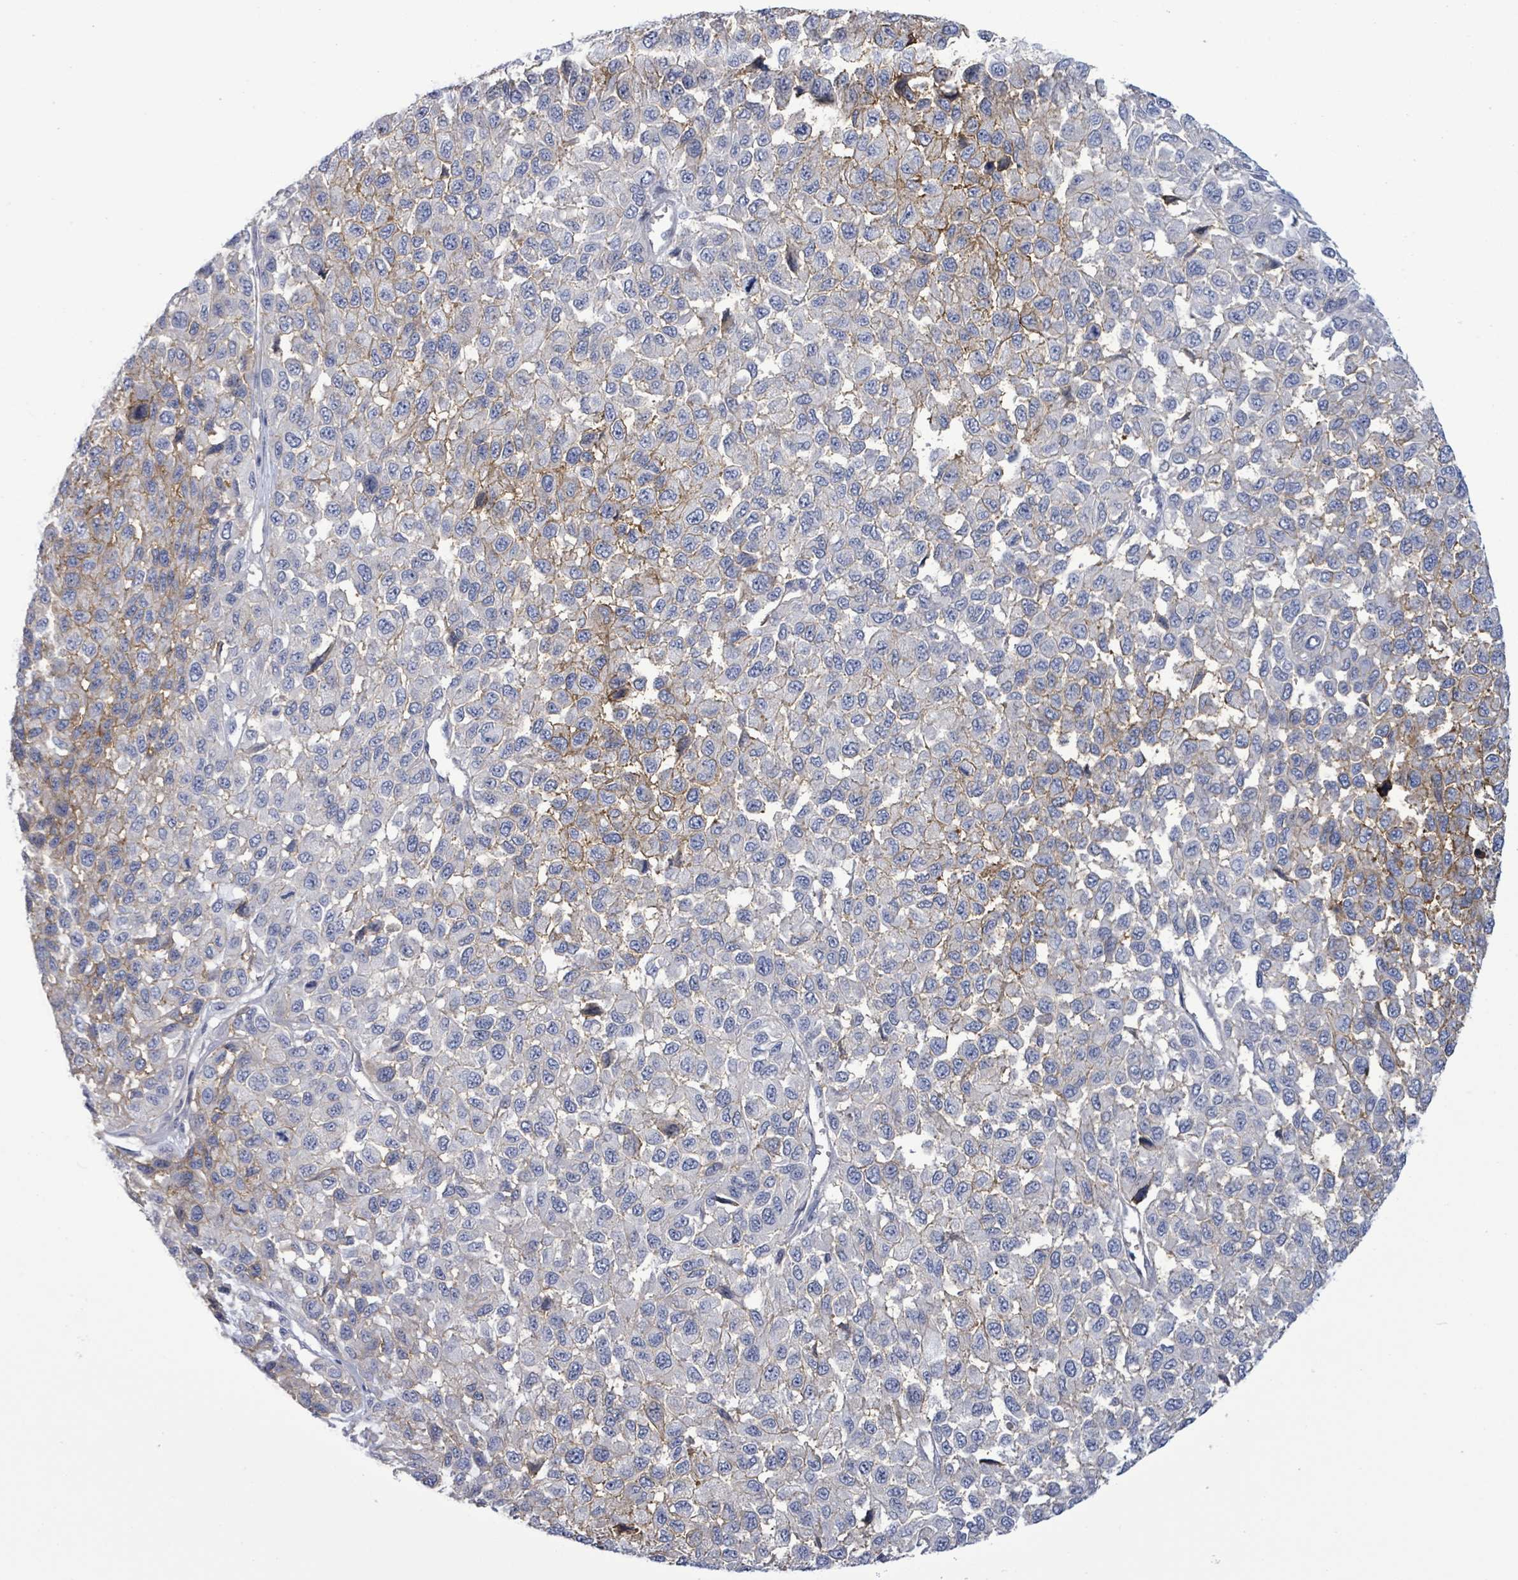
{"staining": {"intensity": "weak", "quantity": "25%-75%", "location": "cytoplasmic/membranous"}, "tissue": "melanoma", "cell_type": "Tumor cells", "image_type": "cancer", "snomed": [{"axis": "morphology", "description": "Malignant melanoma, NOS"}, {"axis": "topography", "description": "Skin"}], "caption": "Malignant melanoma was stained to show a protein in brown. There is low levels of weak cytoplasmic/membranous expression in about 25%-75% of tumor cells.", "gene": "BSG", "patient": {"sex": "male", "age": 62}}